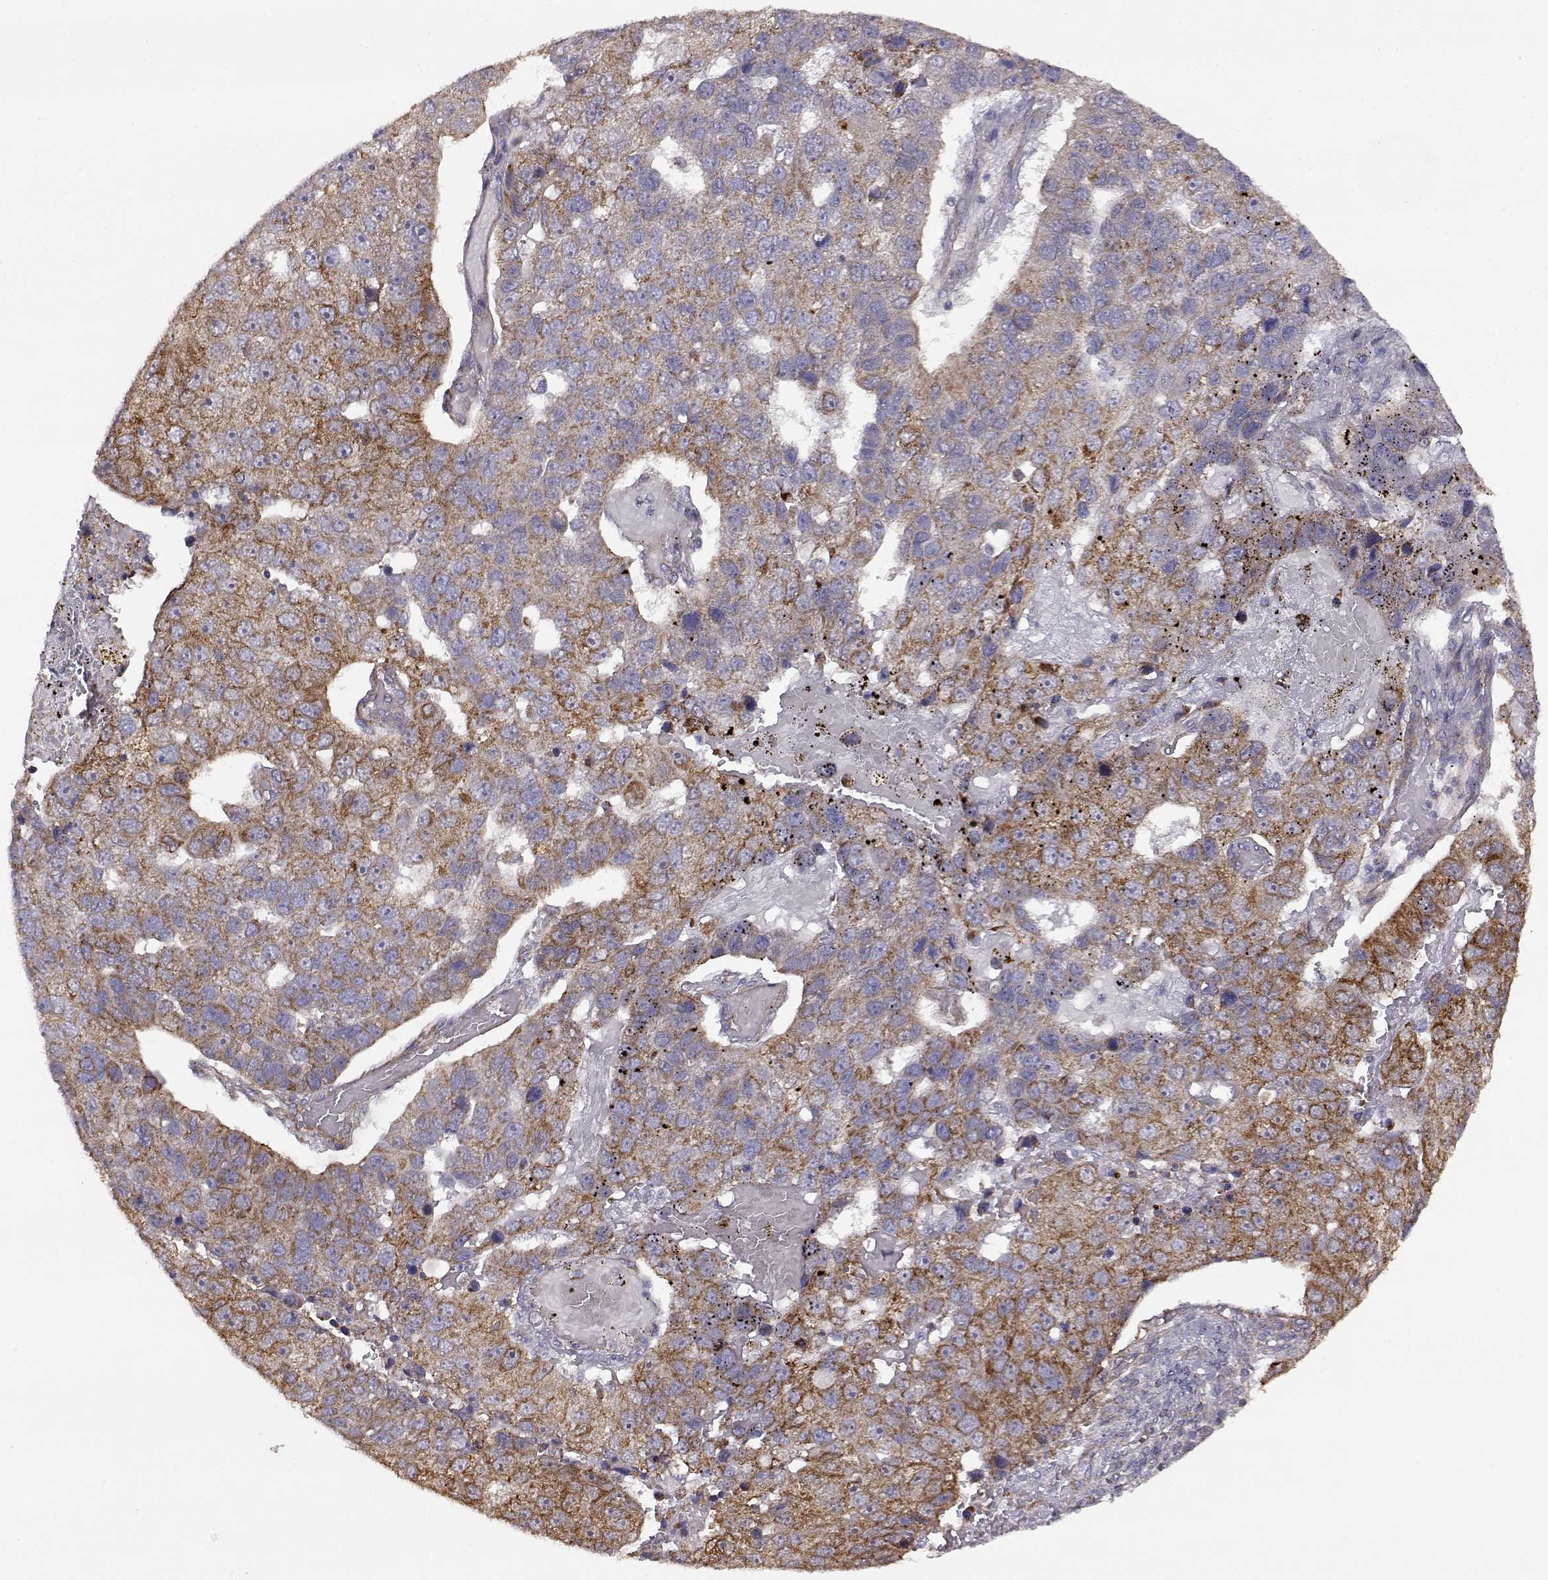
{"staining": {"intensity": "moderate", "quantity": "25%-75%", "location": "cytoplasmic/membranous"}, "tissue": "pancreatic cancer", "cell_type": "Tumor cells", "image_type": "cancer", "snomed": [{"axis": "morphology", "description": "Adenocarcinoma, NOS"}, {"axis": "topography", "description": "Pancreas"}], "caption": "Pancreatic cancer stained with a brown dye demonstrates moderate cytoplasmic/membranous positive expression in approximately 25%-75% of tumor cells.", "gene": "DDC", "patient": {"sex": "female", "age": 61}}